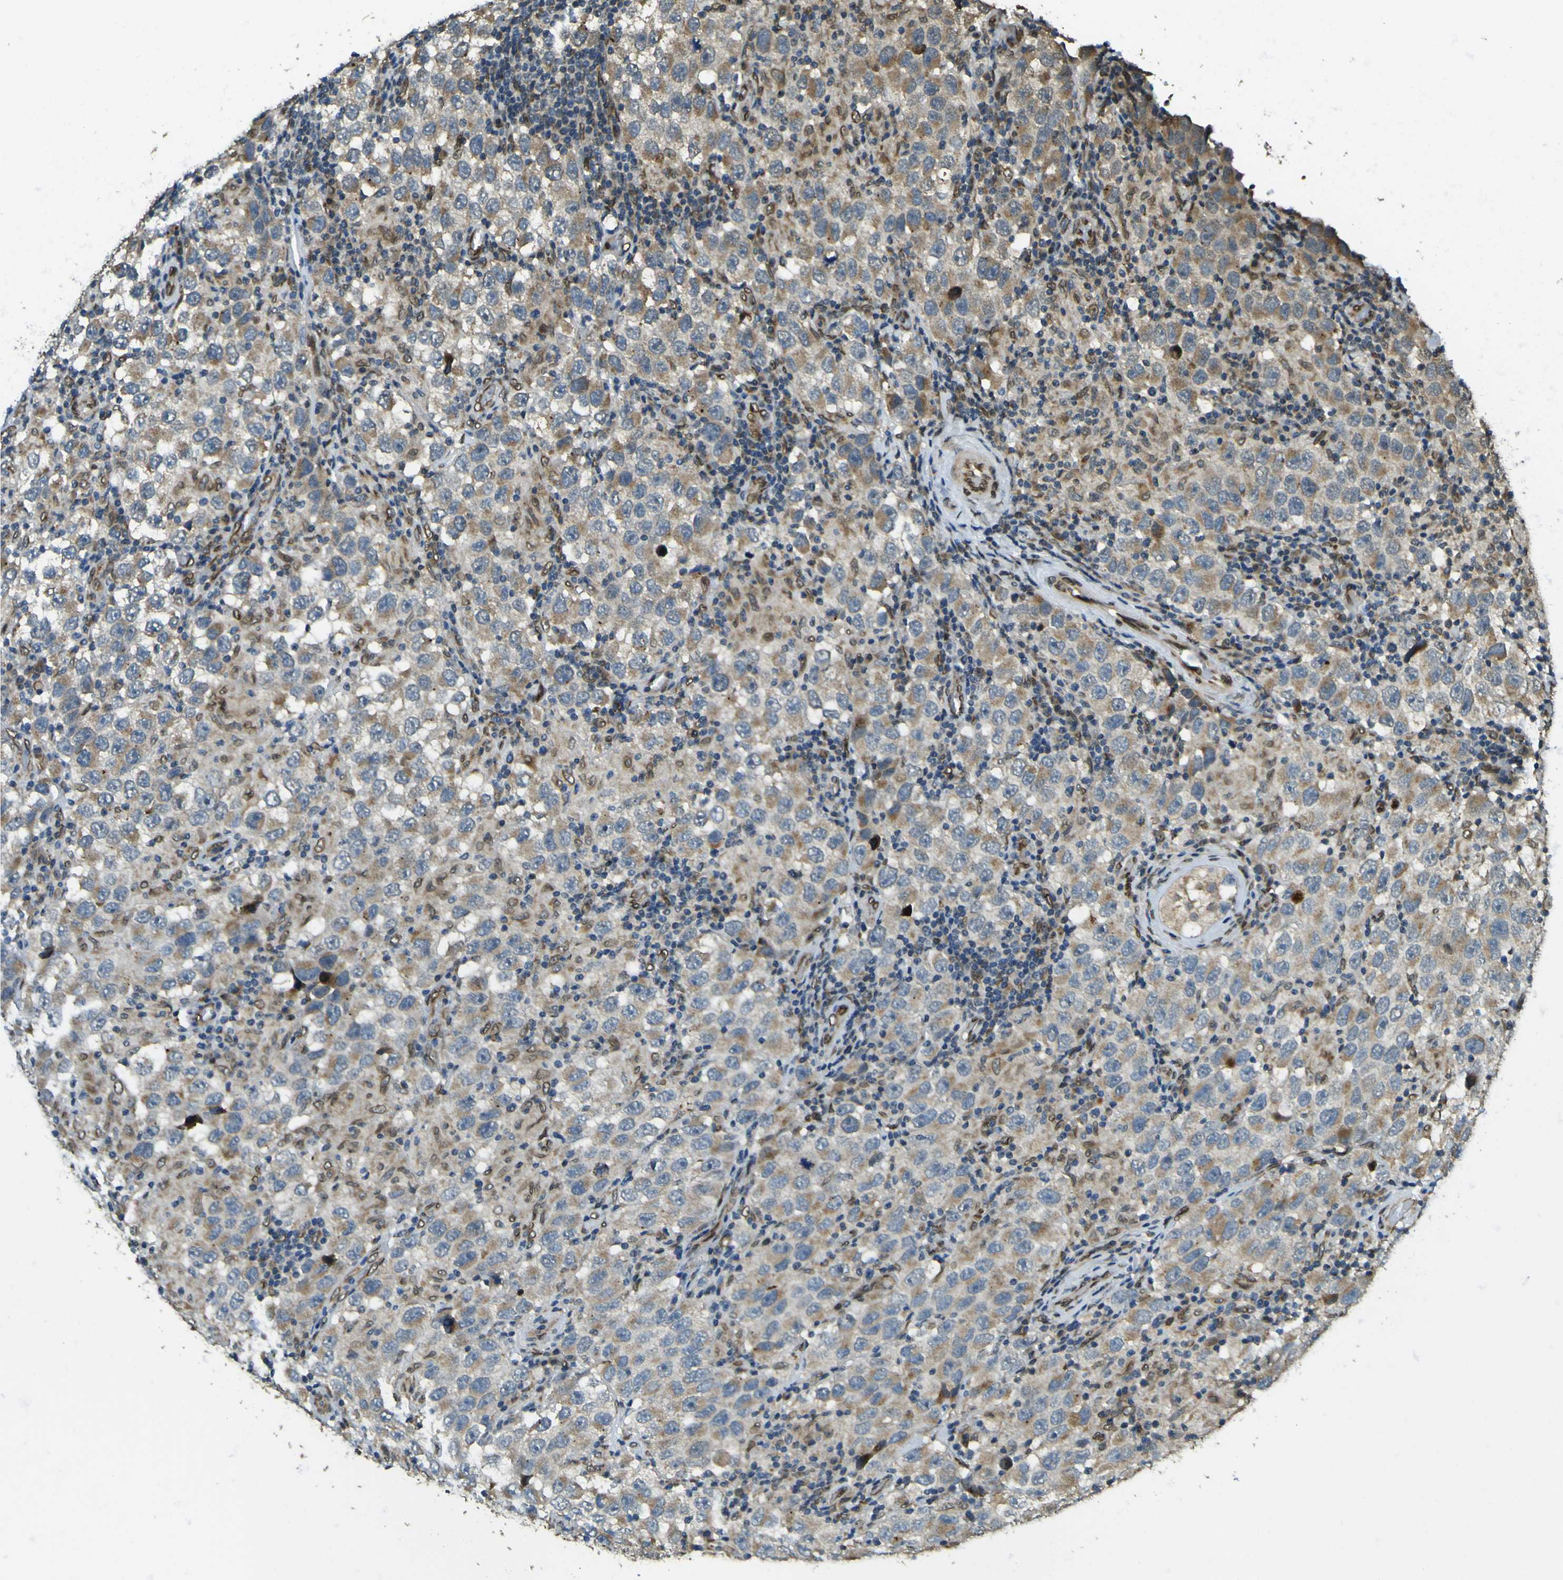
{"staining": {"intensity": "moderate", "quantity": ">75%", "location": "cytoplasmic/membranous"}, "tissue": "testis cancer", "cell_type": "Tumor cells", "image_type": "cancer", "snomed": [{"axis": "morphology", "description": "Carcinoma, Embryonal, NOS"}, {"axis": "topography", "description": "Testis"}], "caption": "Immunohistochemistry photomicrograph of neoplastic tissue: testis cancer stained using immunohistochemistry (IHC) reveals medium levels of moderate protein expression localized specifically in the cytoplasmic/membranous of tumor cells, appearing as a cytoplasmic/membranous brown color.", "gene": "GALNT1", "patient": {"sex": "male", "age": 21}}